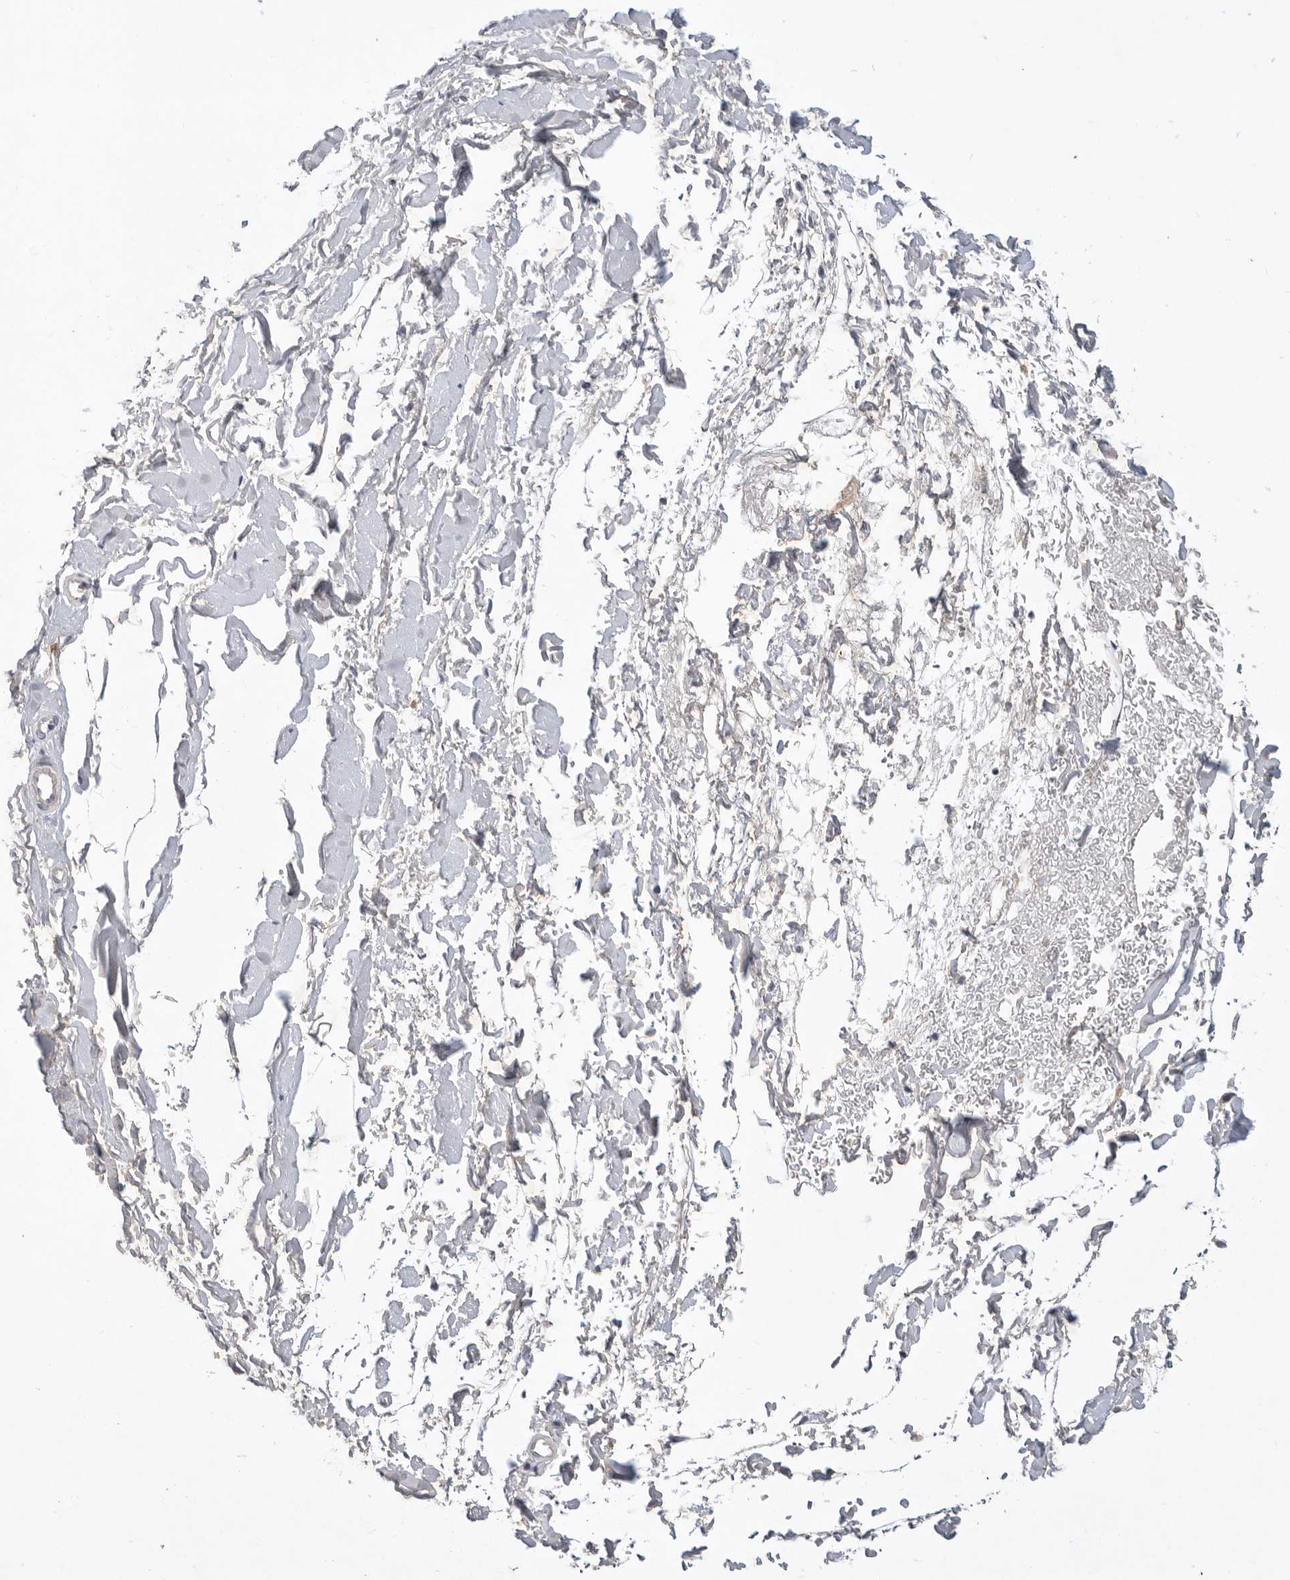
{"staining": {"intensity": "weak", "quantity": "25%-75%", "location": "cytoplasmic/membranous"}, "tissue": "skeletal muscle", "cell_type": "Myocytes", "image_type": "normal", "snomed": [{"axis": "morphology", "description": "Normal tissue, NOS"}, {"axis": "topography", "description": "Skin"}, {"axis": "topography", "description": "Skeletal muscle"}], "caption": "A low amount of weak cytoplasmic/membranous expression is present in approximately 25%-75% of myocytes in normal skeletal muscle. (Stains: DAB in brown, nuclei in blue, Microscopy: brightfield microscopy at high magnification).", "gene": "ITGAD", "patient": {"sex": "male", "age": 83}}